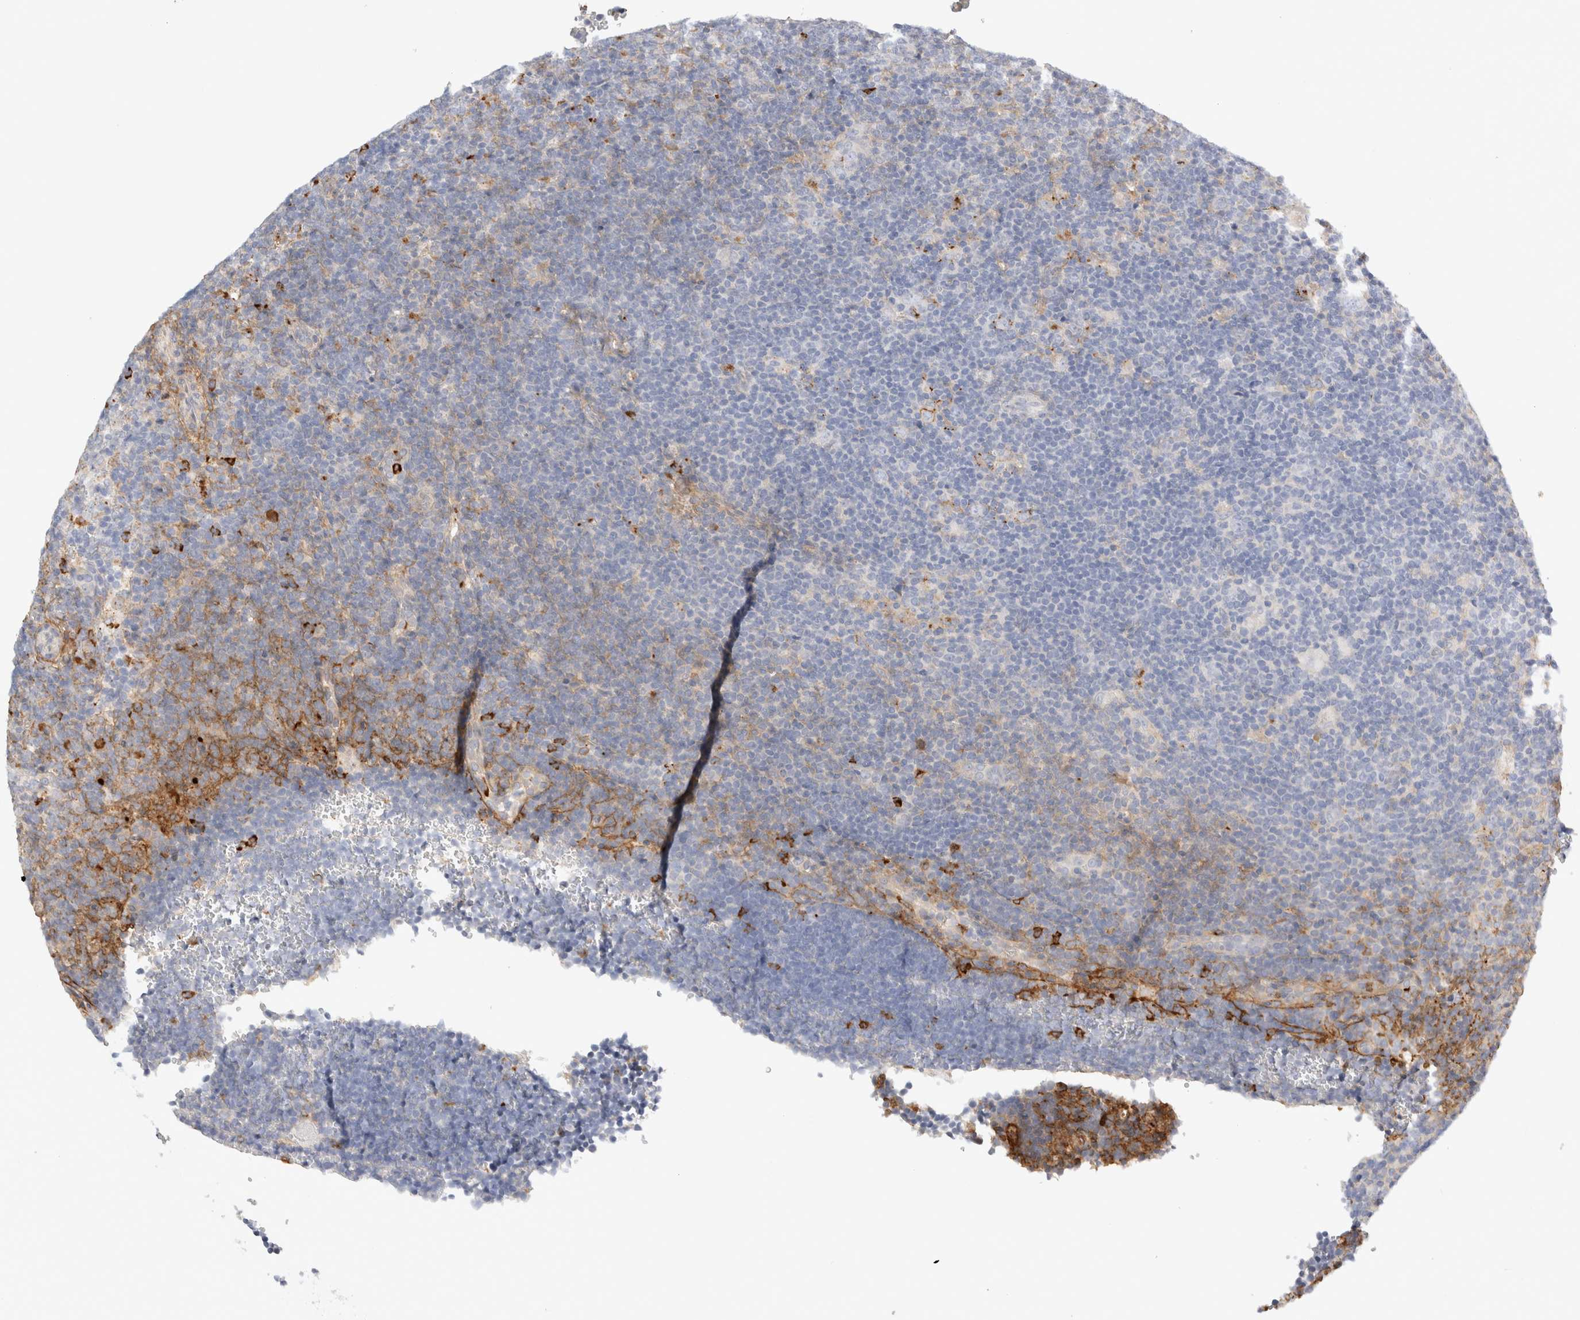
{"staining": {"intensity": "negative", "quantity": "none", "location": "none"}, "tissue": "lymphoma", "cell_type": "Tumor cells", "image_type": "cancer", "snomed": [{"axis": "morphology", "description": "Hodgkin's disease, NOS"}, {"axis": "topography", "description": "Lymph node"}], "caption": "A photomicrograph of Hodgkin's disease stained for a protein displays no brown staining in tumor cells.", "gene": "FGL2", "patient": {"sex": "female", "age": 57}}